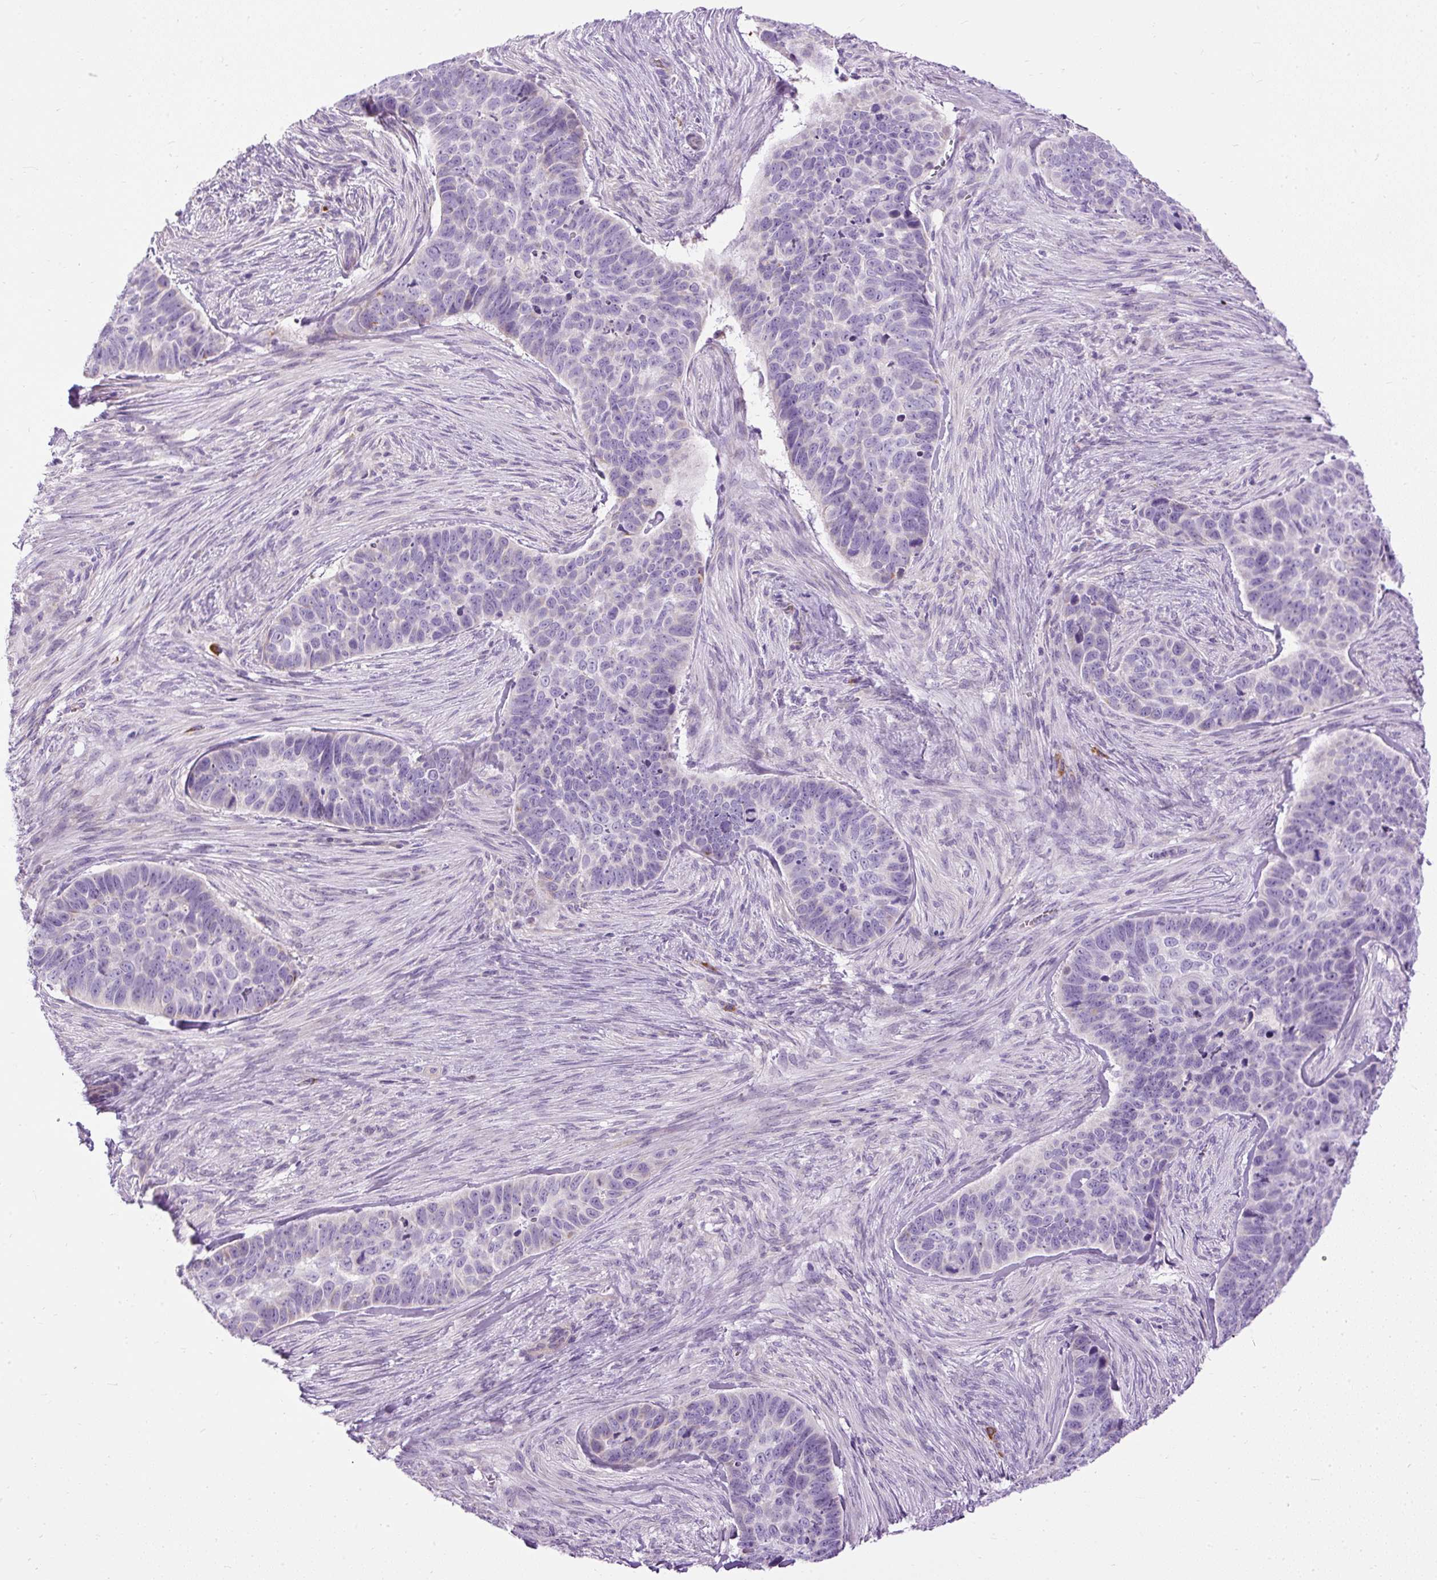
{"staining": {"intensity": "negative", "quantity": "none", "location": "none"}, "tissue": "skin cancer", "cell_type": "Tumor cells", "image_type": "cancer", "snomed": [{"axis": "morphology", "description": "Basal cell carcinoma"}, {"axis": "topography", "description": "Skin"}], "caption": "Tumor cells are negative for protein expression in human basal cell carcinoma (skin). (Immunohistochemistry (ihc), brightfield microscopy, high magnification).", "gene": "SYBU", "patient": {"sex": "female", "age": 82}}